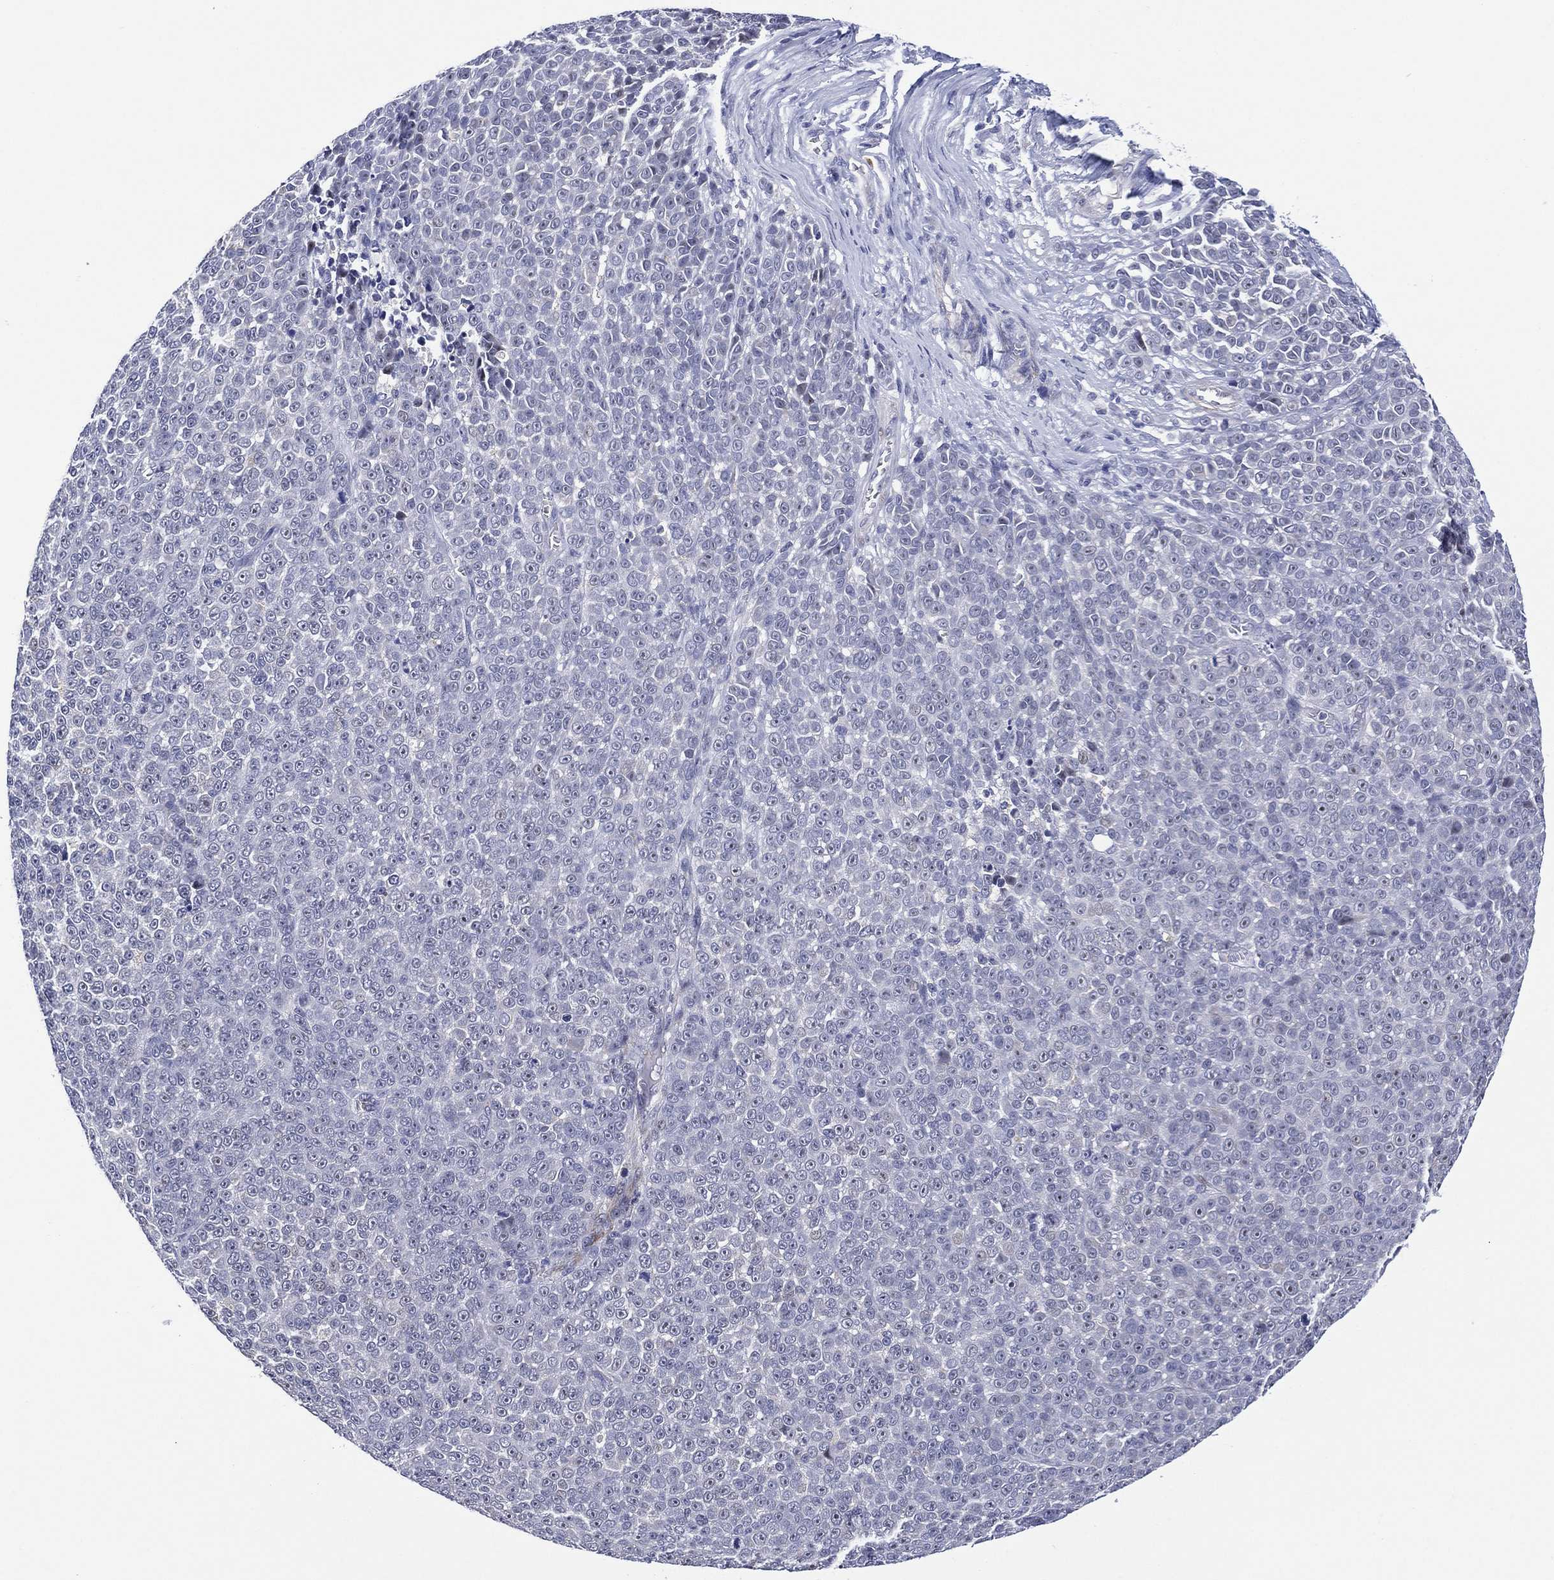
{"staining": {"intensity": "negative", "quantity": "none", "location": "none"}, "tissue": "melanoma", "cell_type": "Tumor cells", "image_type": "cancer", "snomed": [{"axis": "morphology", "description": "Malignant melanoma, NOS"}, {"axis": "topography", "description": "Skin"}], "caption": "Immunohistochemistry of human malignant melanoma exhibits no expression in tumor cells.", "gene": "CLIP3", "patient": {"sex": "female", "age": 95}}